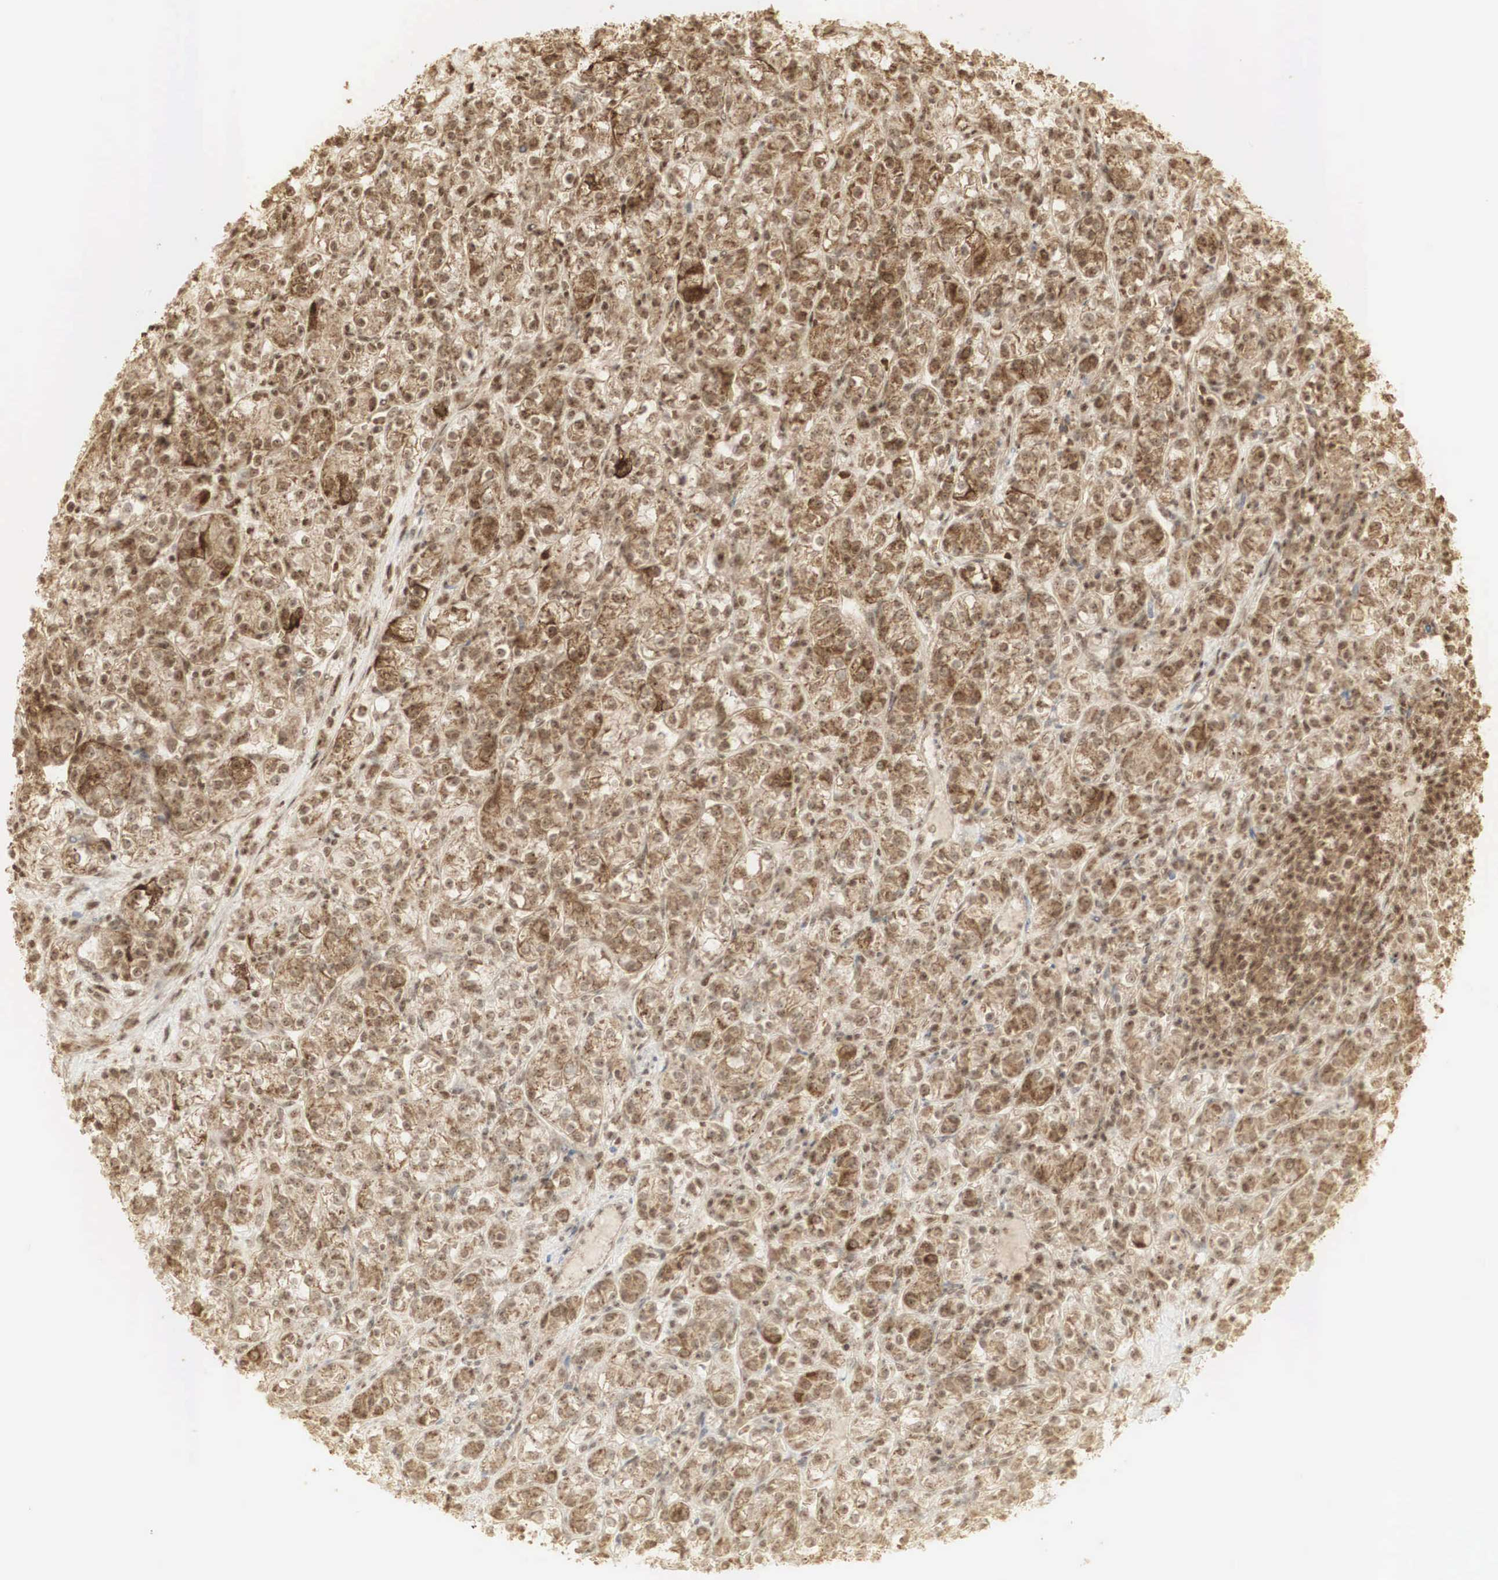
{"staining": {"intensity": "moderate", "quantity": ">75%", "location": "cytoplasmic/membranous,nuclear"}, "tissue": "renal cancer", "cell_type": "Tumor cells", "image_type": "cancer", "snomed": [{"axis": "morphology", "description": "Adenocarcinoma, NOS"}, {"axis": "topography", "description": "Kidney"}], "caption": "About >75% of tumor cells in human renal adenocarcinoma display moderate cytoplasmic/membranous and nuclear protein expression as visualized by brown immunohistochemical staining.", "gene": "RNF113A", "patient": {"sex": "male", "age": 77}}